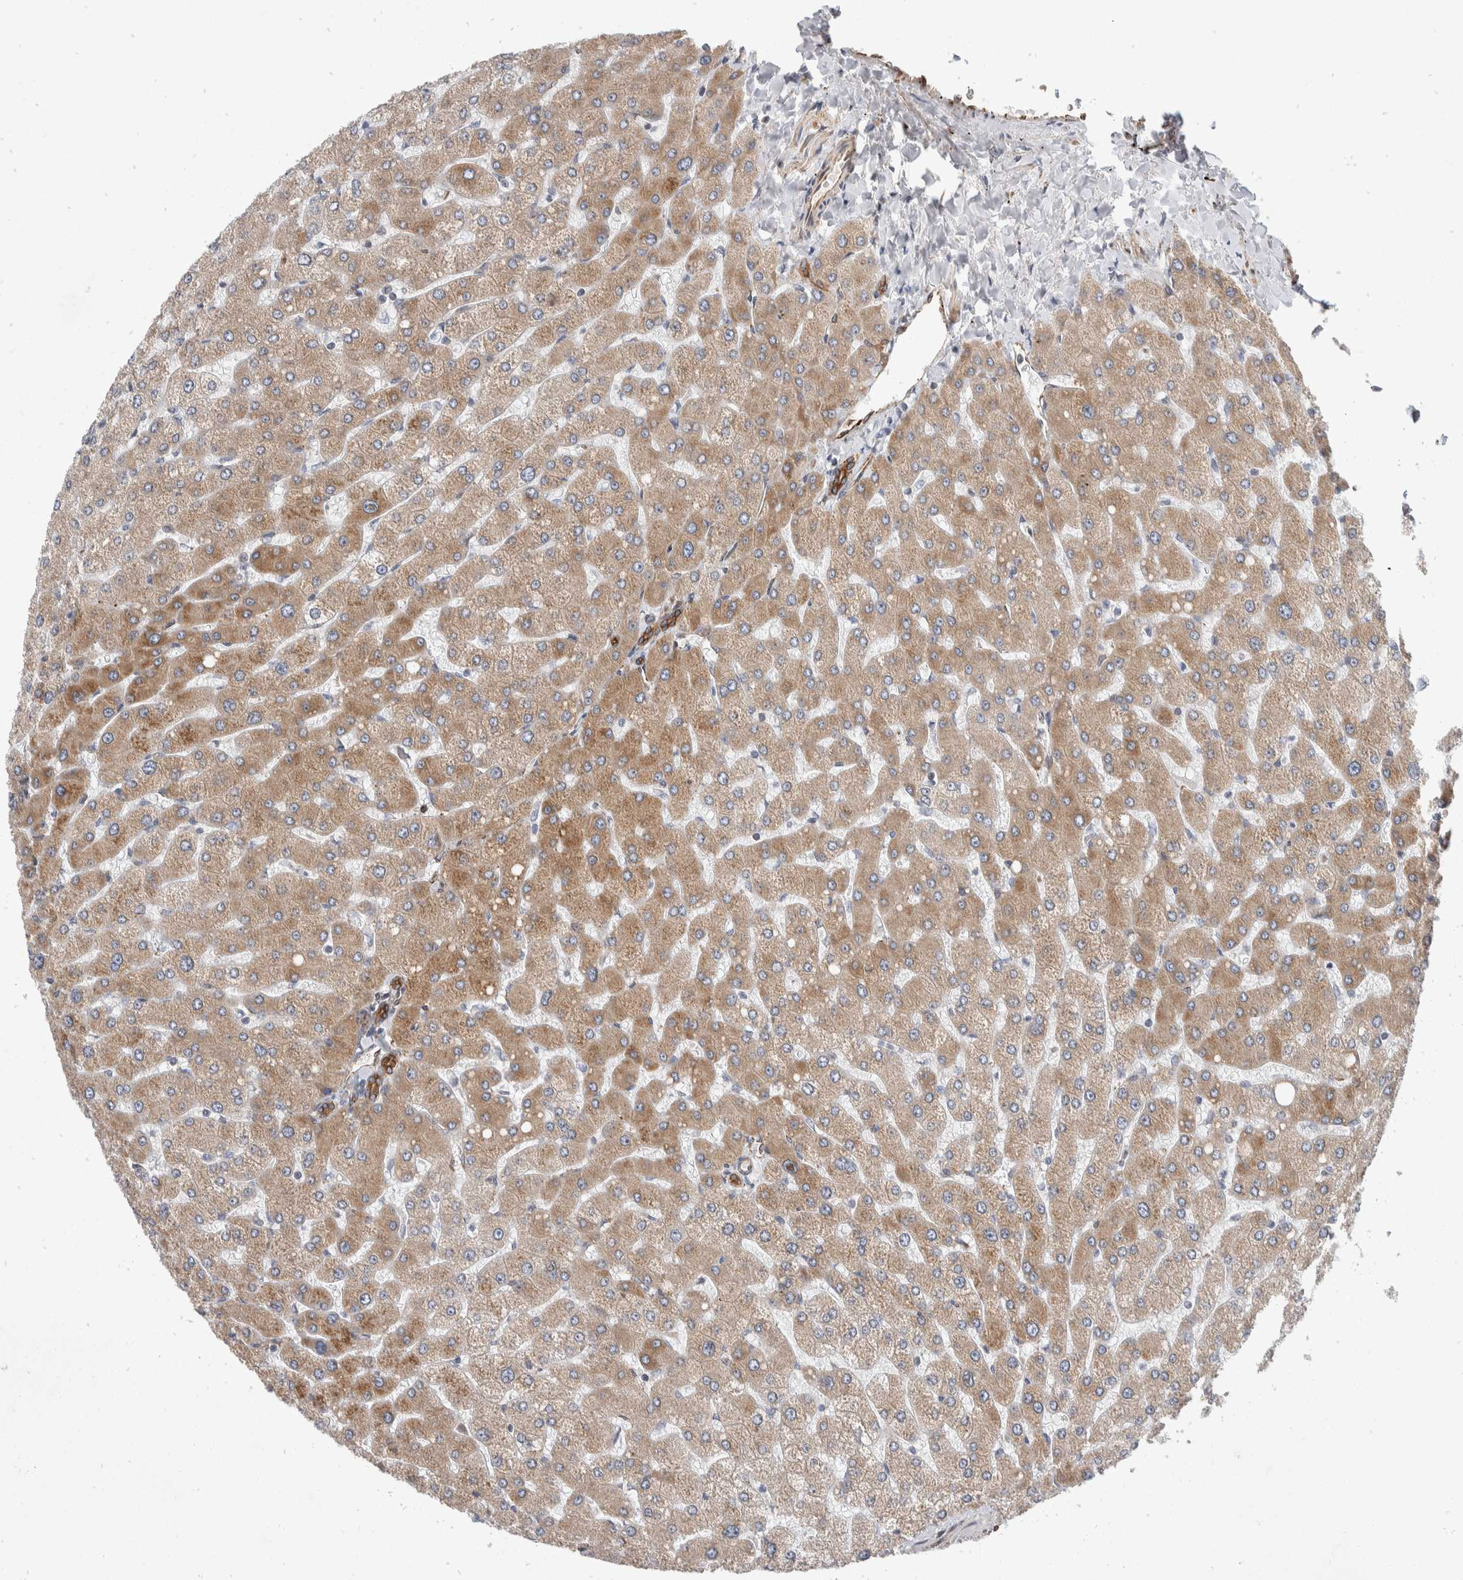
{"staining": {"intensity": "moderate", "quantity": ">75%", "location": "cytoplasmic/membranous"}, "tissue": "liver", "cell_type": "Cholangiocytes", "image_type": "normal", "snomed": [{"axis": "morphology", "description": "Normal tissue, NOS"}, {"axis": "topography", "description": "Liver"}], "caption": "A medium amount of moderate cytoplasmic/membranous staining is present in approximately >75% of cholangiocytes in normal liver. Immunohistochemistry stains the protein in brown and the nuclei are stained blue.", "gene": "TMEM245", "patient": {"sex": "male", "age": 55}}